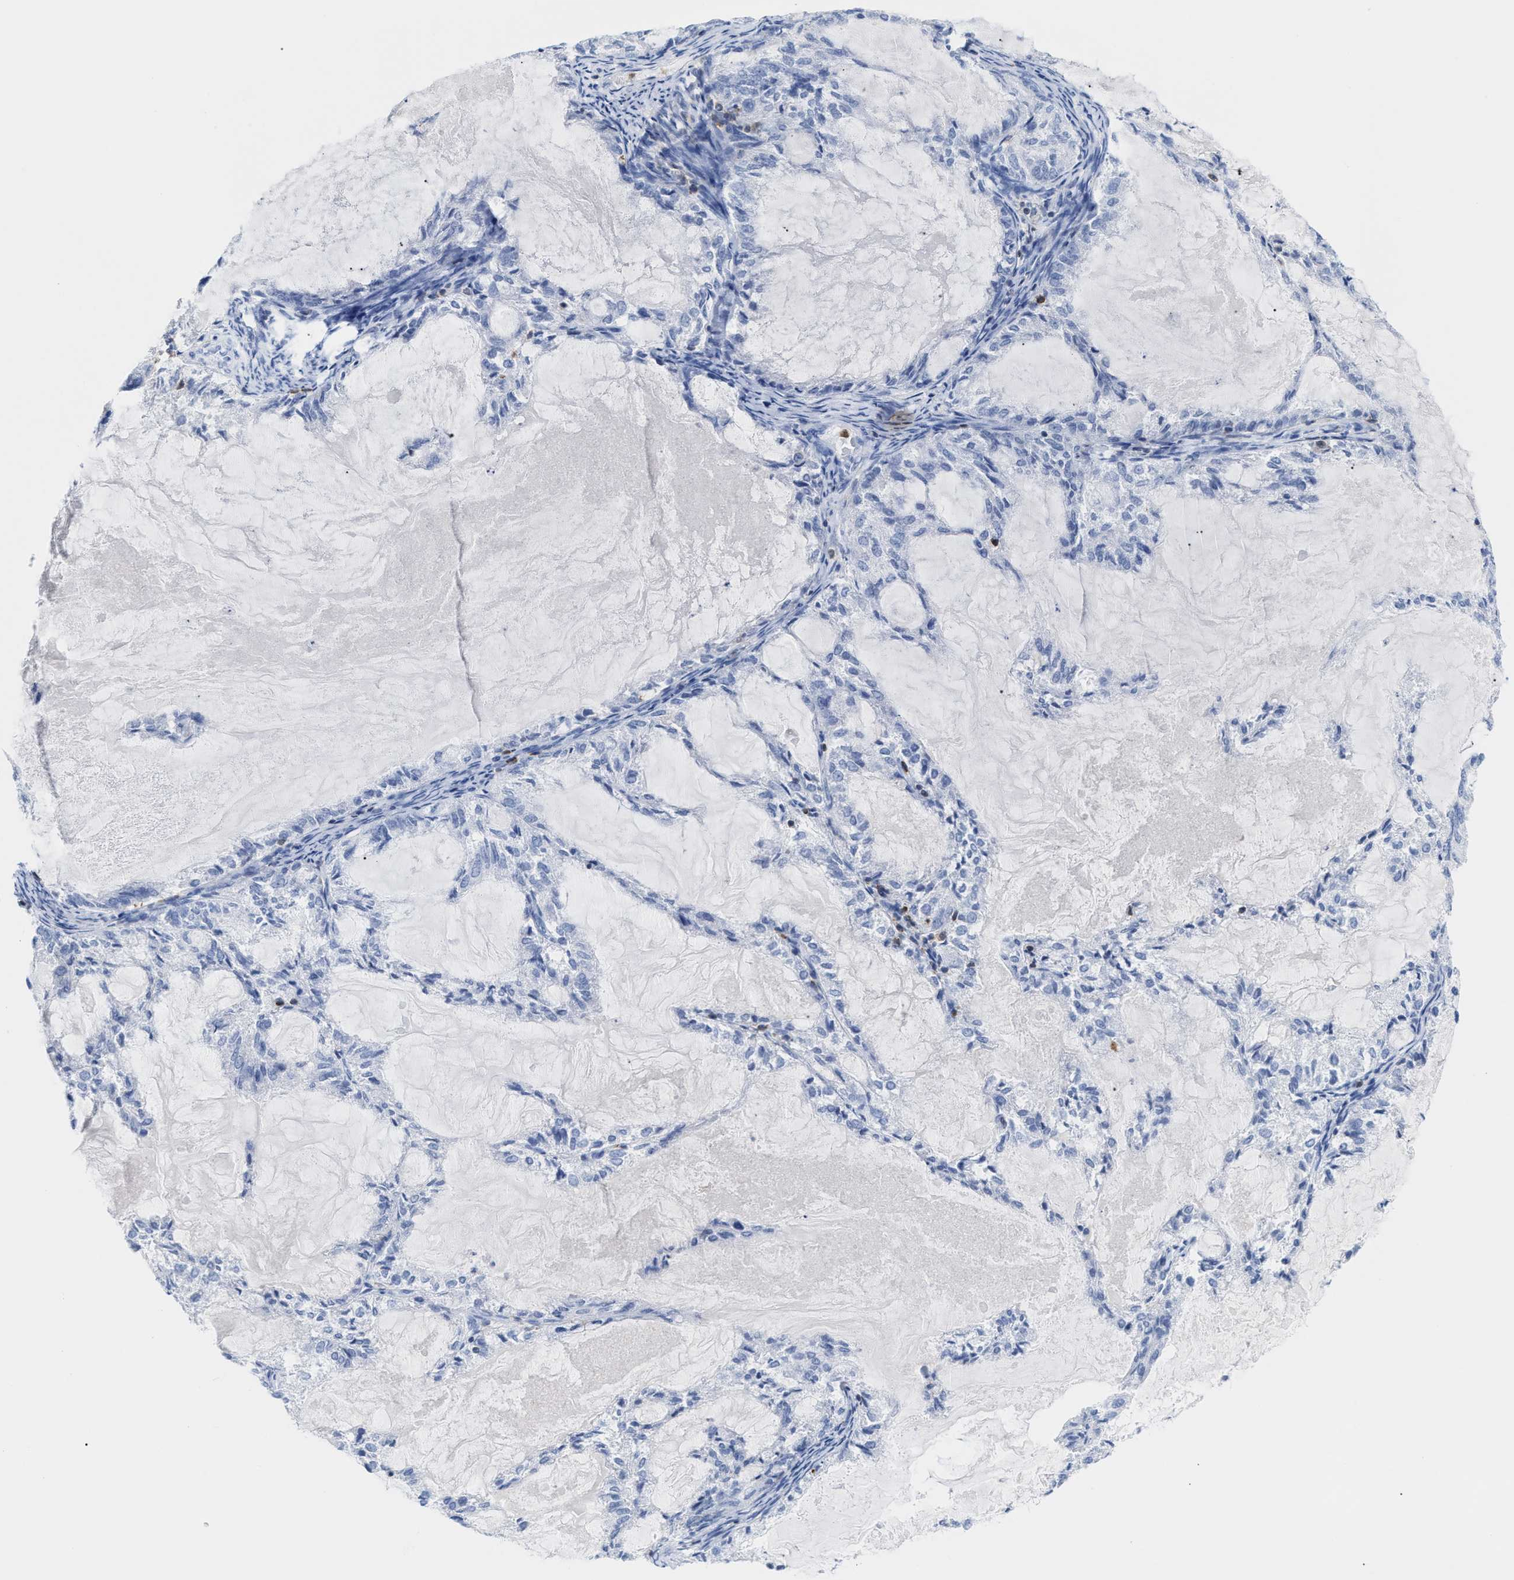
{"staining": {"intensity": "negative", "quantity": "none", "location": "none"}, "tissue": "endometrial cancer", "cell_type": "Tumor cells", "image_type": "cancer", "snomed": [{"axis": "morphology", "description": "Adenocarcinoma, NOS"}, {"axis": "topography", "description": "Endometrium"}], "caption": "Immunohistochemistry photomicrograph of human adenocarcinoma (endometrial) stained for a protein (brown), which exhibits no expression in tumor cells.", "gene": "LCP1", "patient": {"sex": "female", "age": 86}}